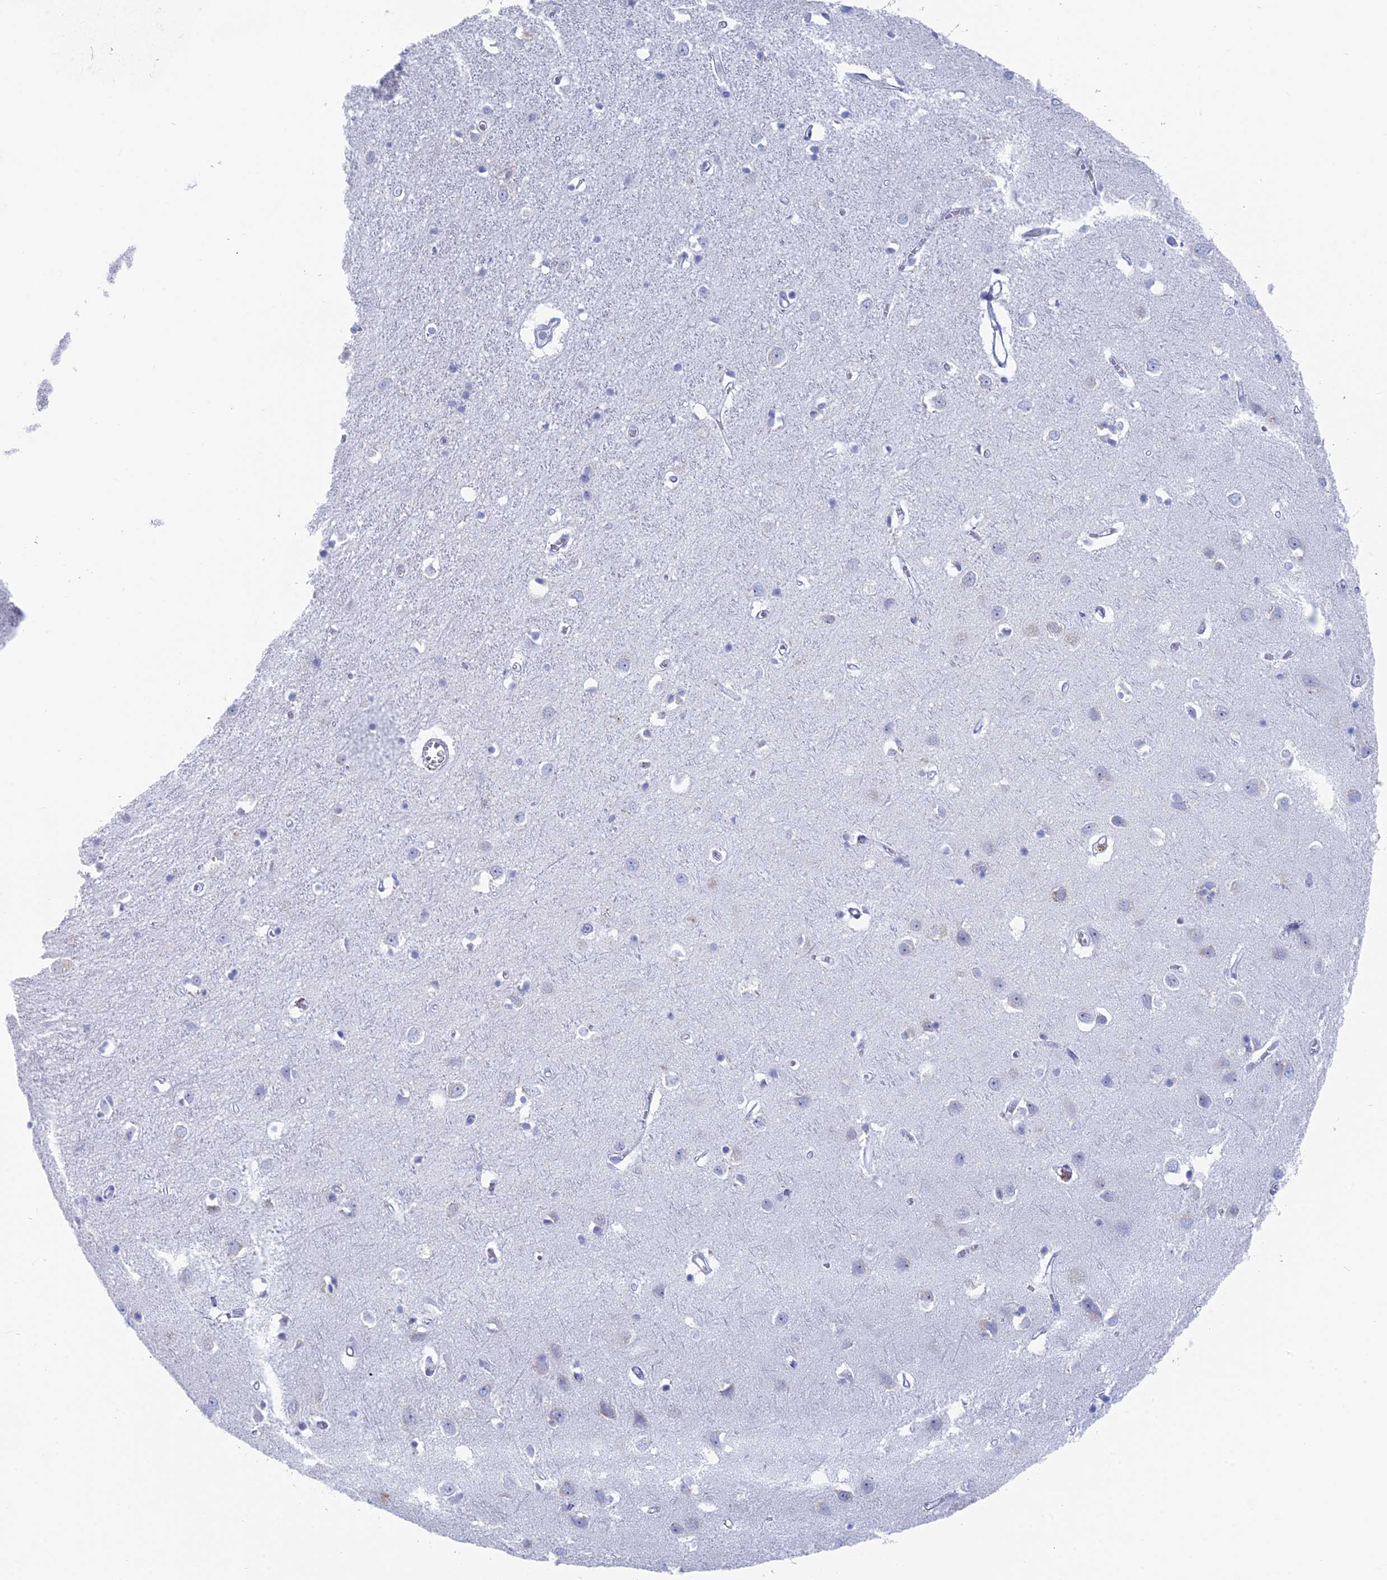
{"staining": {"intensity": "negative", "quantity": "none", "location": "none"}, "tissue": "cerebral cortex", "cell_type": "Endothelial cells", "image_type": "normal", "snomed": [{"axis": "morphology", "description": "Normal tissue, NOS"}, {"axis": "topography", "description": "Cerebral cortex"}], "caption": "Cerebral cortex was stained to show a protein in brown. There is no significant staining in endothelial cells. (DAB immunohistochemistry visualized using brightfield microscopy, high magnification).", "gene": "ALMS1", "patient": {"sex": "female", "age": 64}}